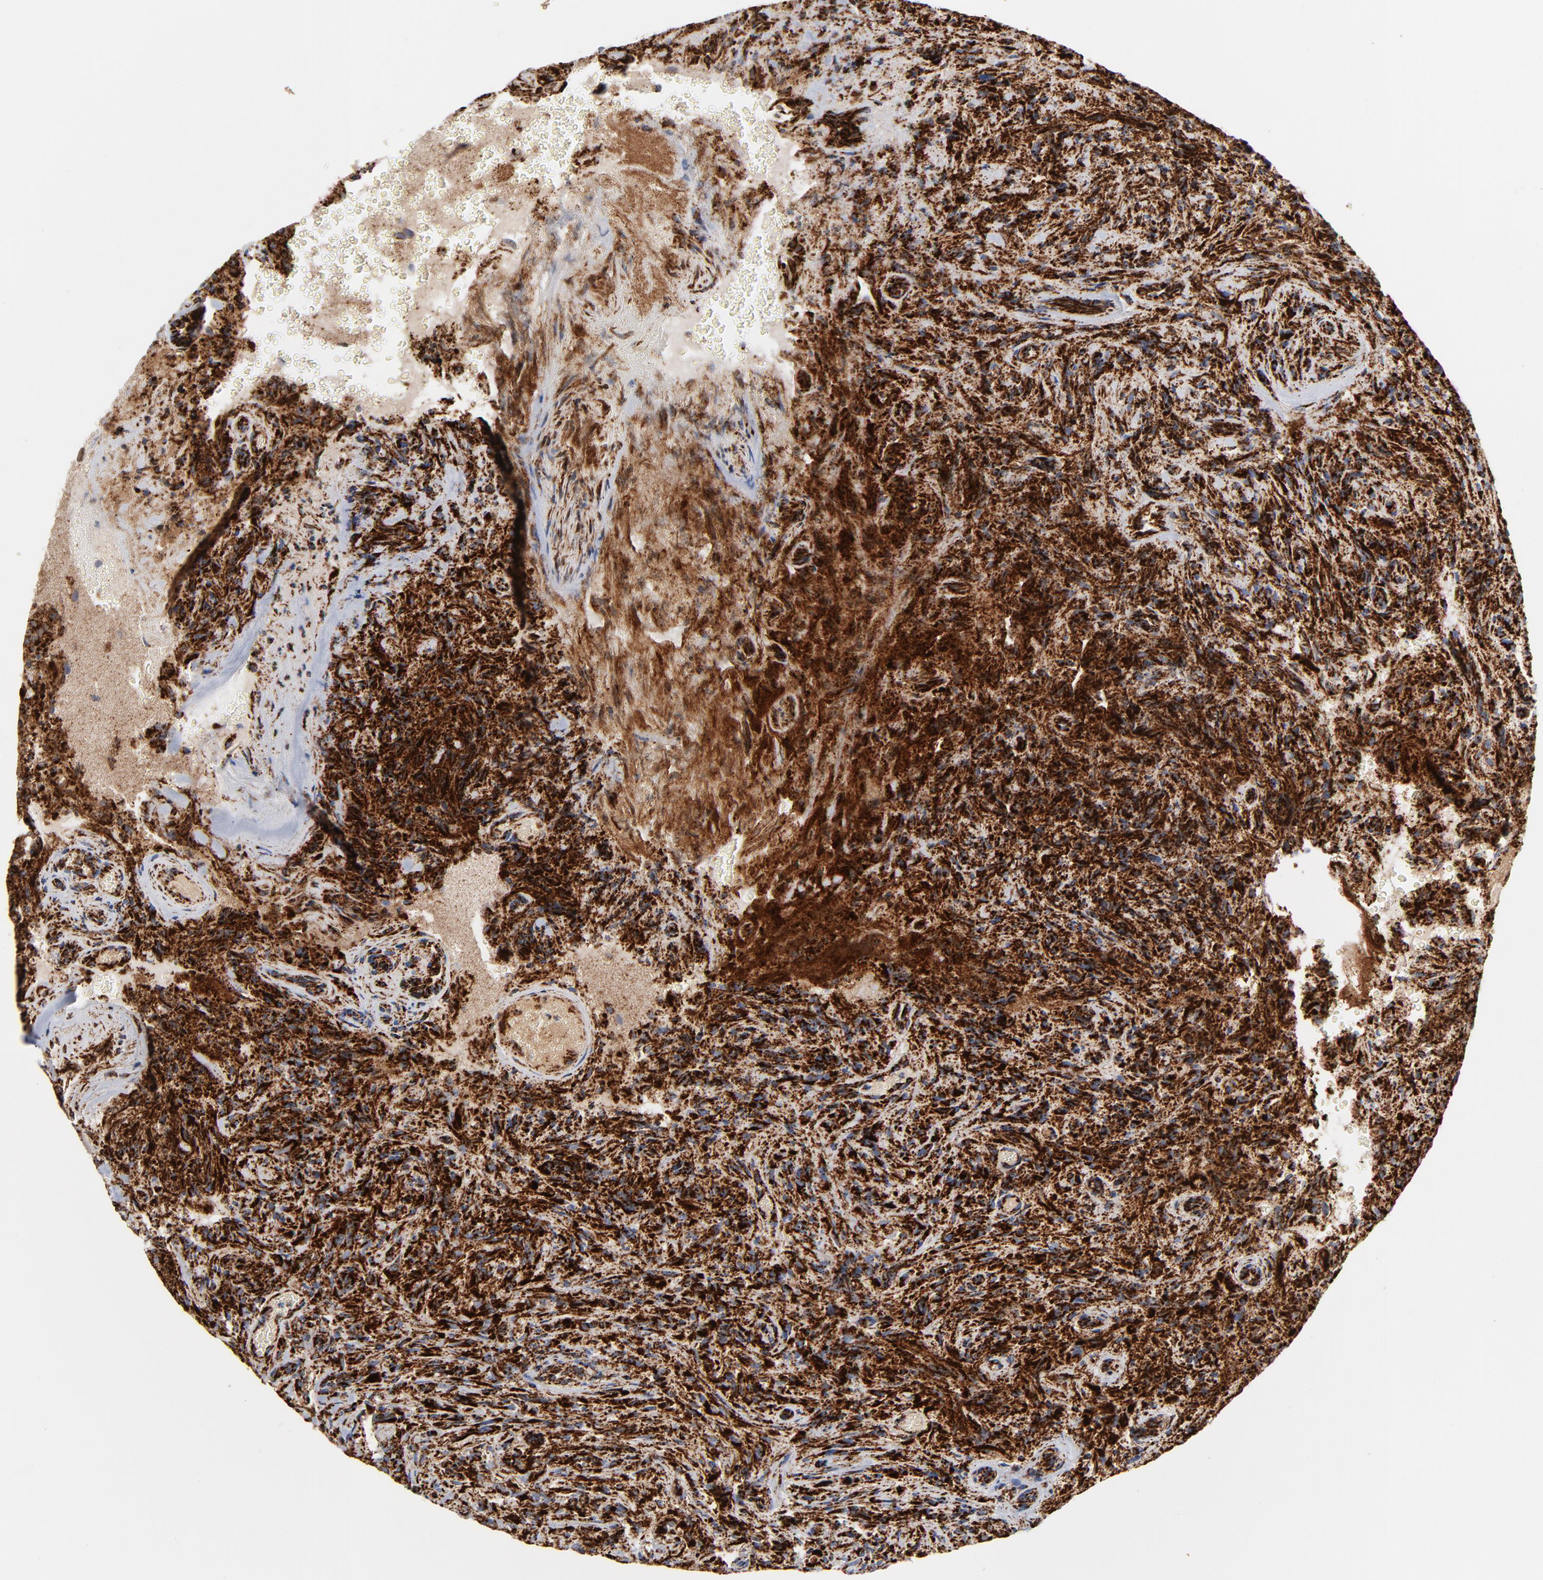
{"staining": {"intensity": "strong", "quantity": ">75%", "location": "cytoplasmic/membranous"}, "tissue": "glioma", "cell_type": "Tumor cells", "image_type": "cancer", "snomed": [{"axis": "morphology", "description": "Normal tissue, NOS"}, {"axis": "morphology", "description": "Glioma, malignant, High grade"}, {"axis": "topography", "description": "Cerebral cortex"}], "caption": "The micrograph demonstrates immunohistochemical staining of glioma. There is strong cytoplasmic/membranous positivity is appreciated in approximately >75% of tumor cells. (IHC, brightfield microscopy, high magnification).", "gene": "DIABLO", "patient": {"sex": "male", "age": 75}}